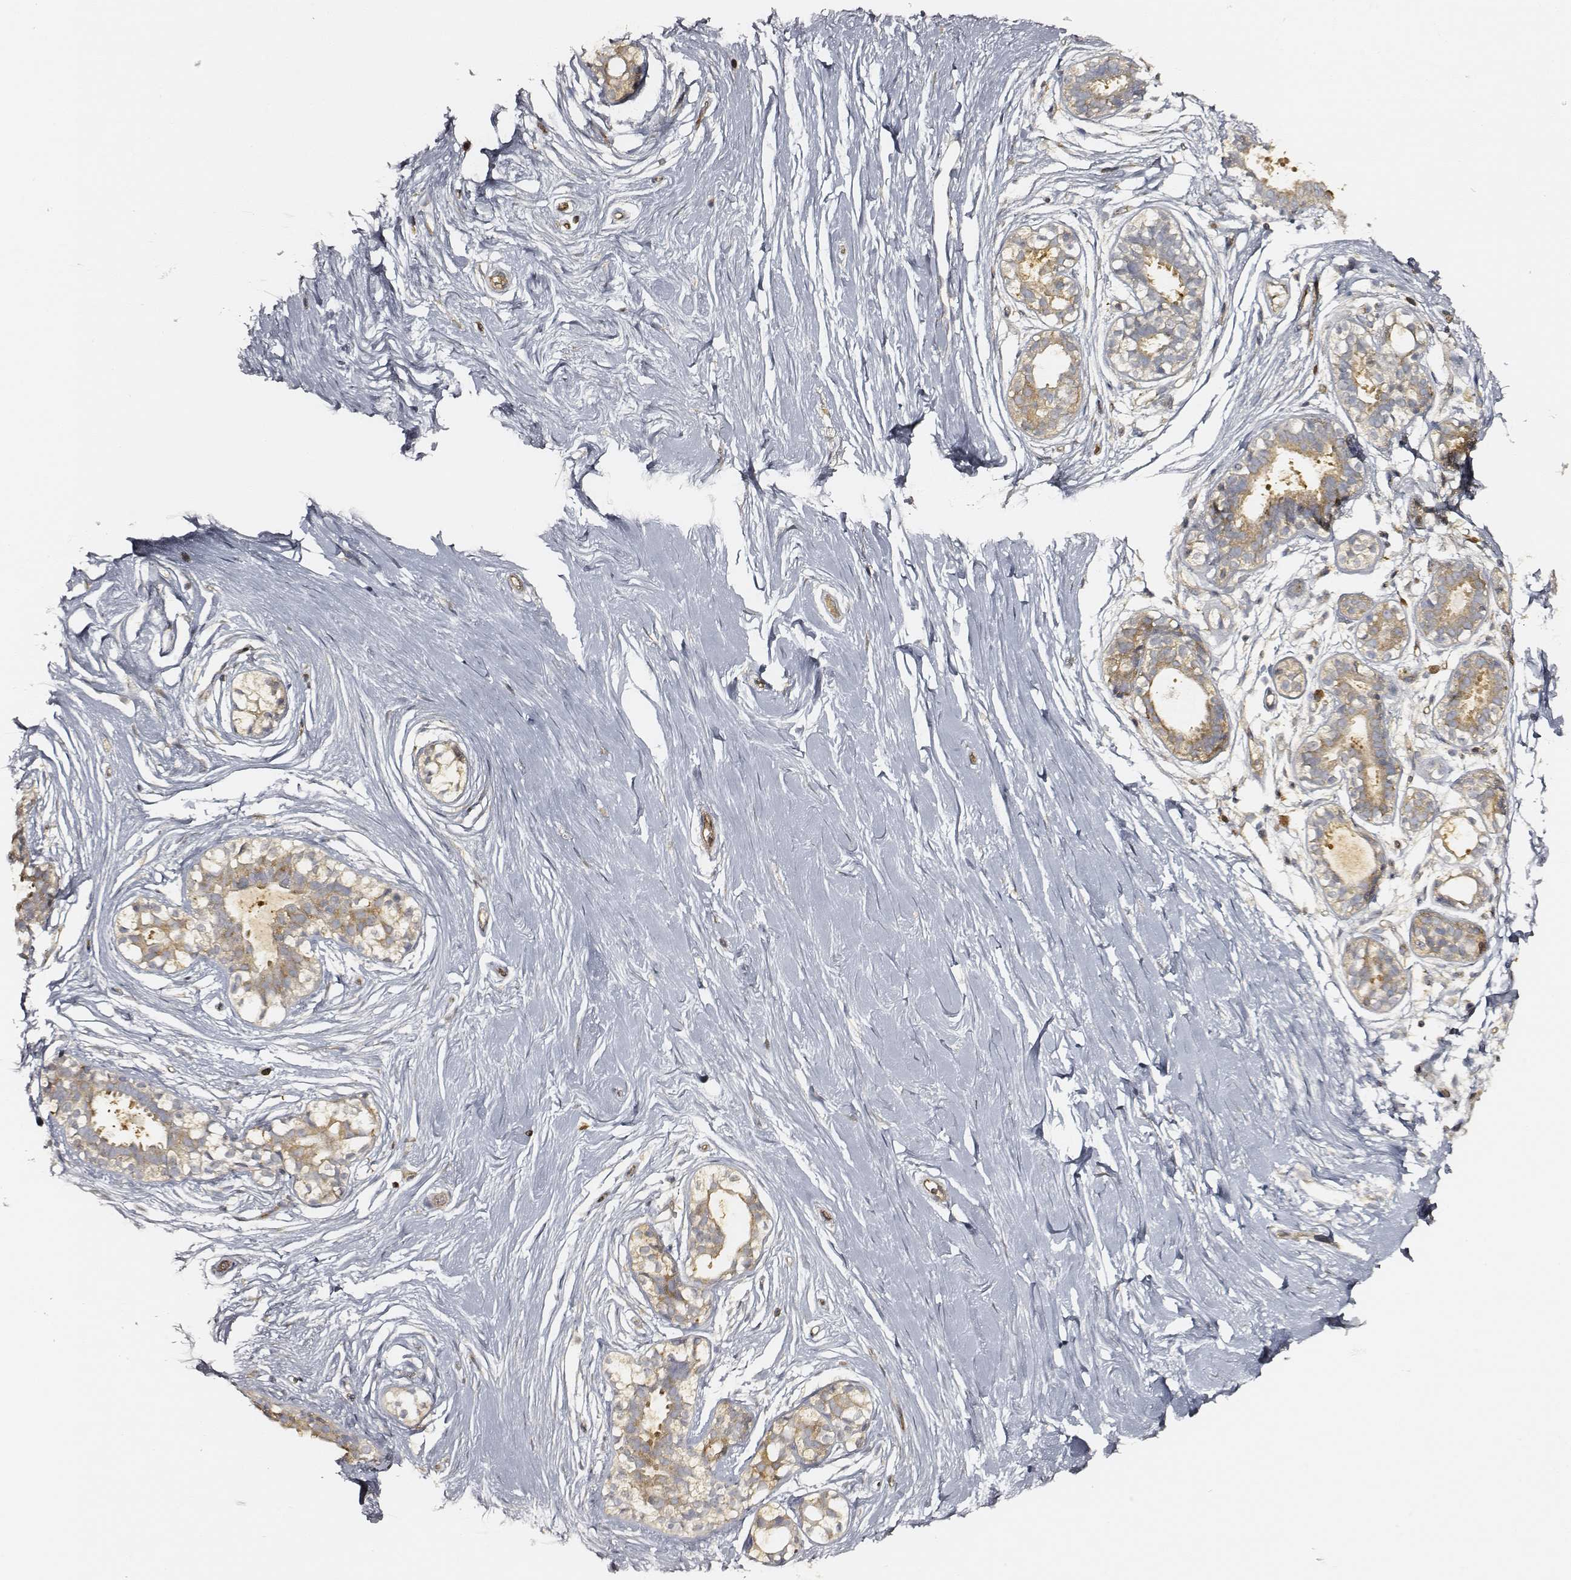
{"staining": {"intensity": "moderate", "quantity": ">75%", "location": "cytoplasmic/membranous"}, "tissue": "breast", "cell_type": "Adipocytes", "image_type": "normal", "snomed": [{"axis": "morphology", "description": "Normal tissue, NOS"}, {"axis": "topography", "description": "Breast"}], "caption": "Brown immunohistochemical staining in unremarkable human breast shows moderate cytoplasmic/membranous expression in approximately >75% of adipocytes. (DAB (3,3'-diaminobenzidine) IHC with brightfield microscopy, high magnification).", "gene": "CARS1", "patient": {"sex": "female", "age": 49}}